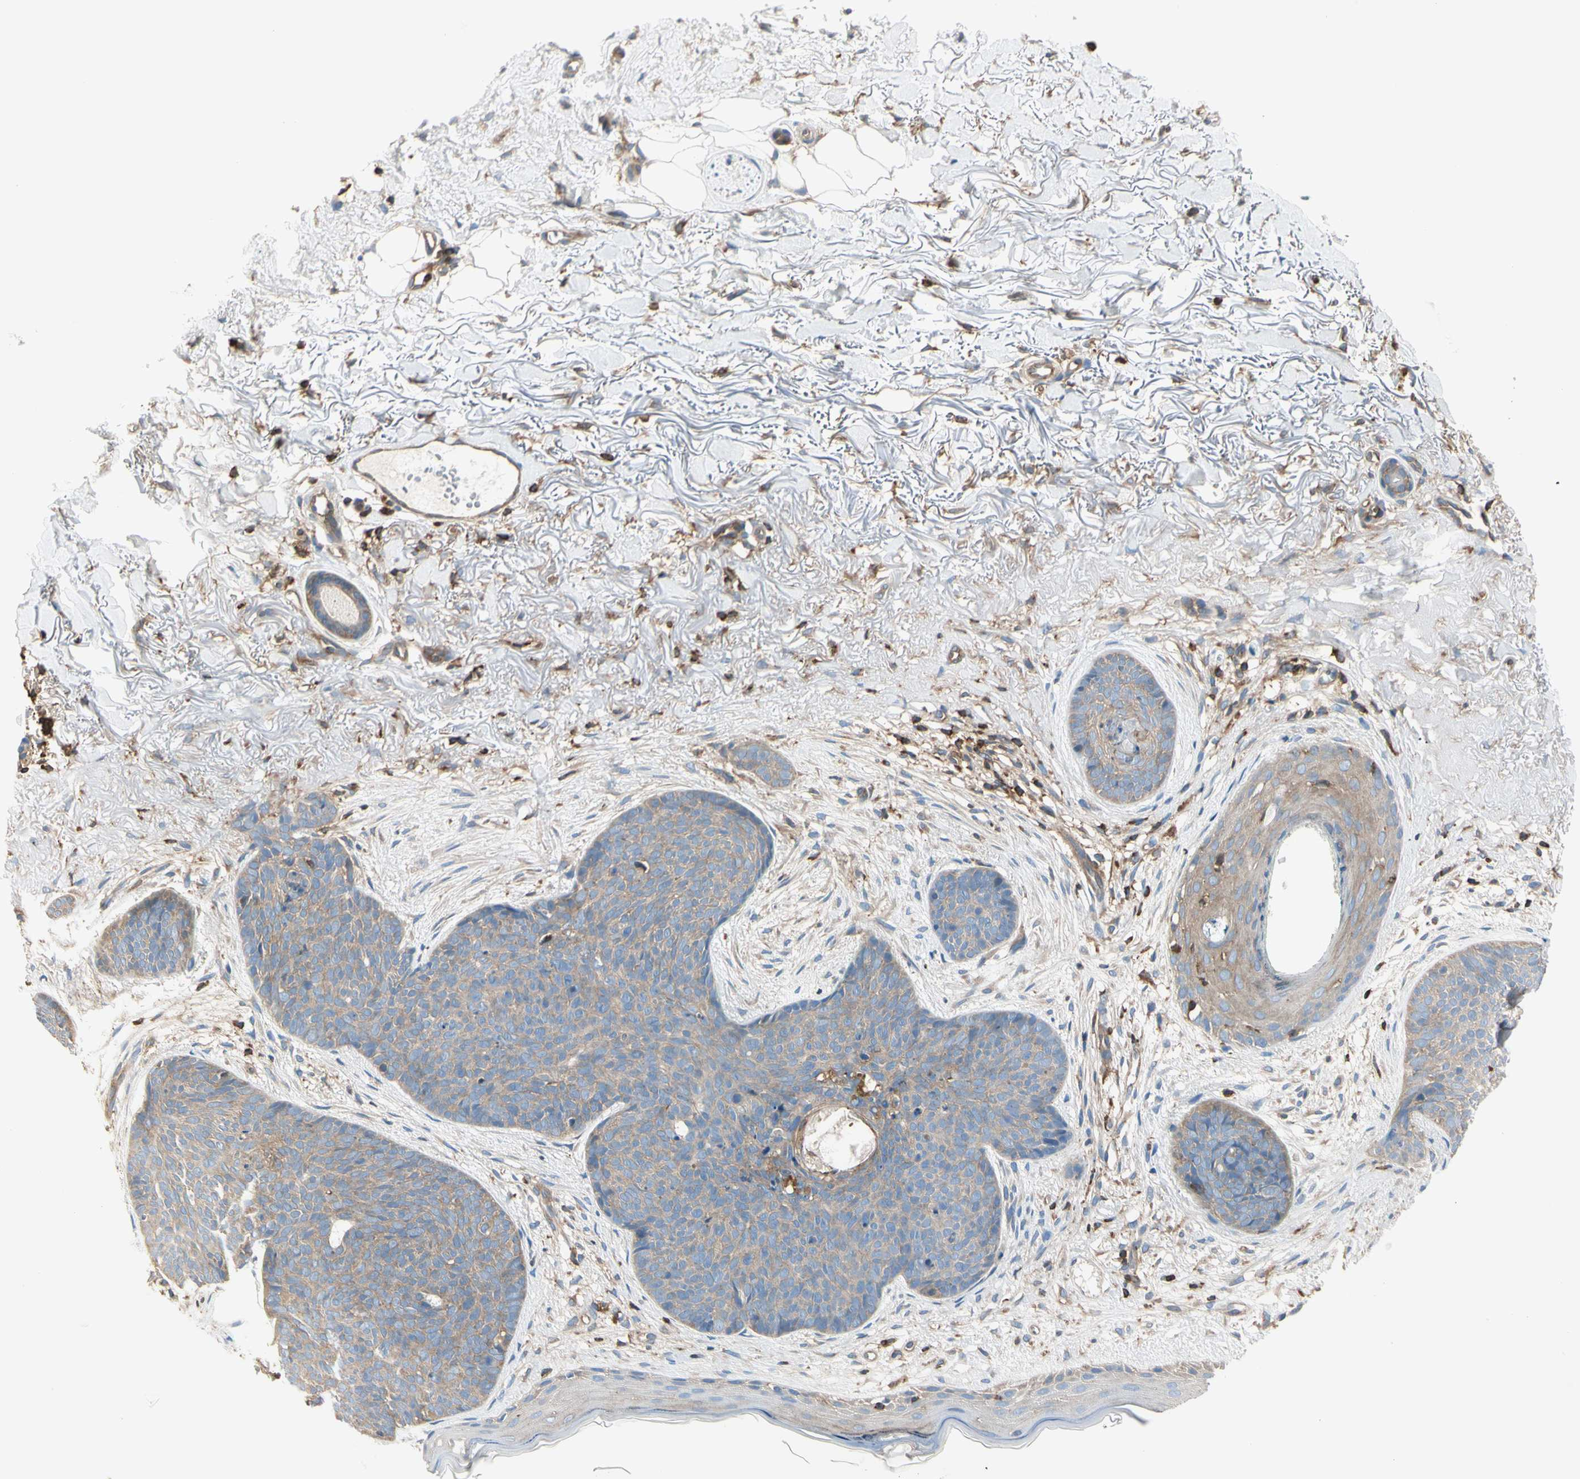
{"staining": {"intensity": "weak", "quantity": ">75%", "location": "cytoplasmic/membranous"}, "tissue": "skin cancer", "cell_type": "Tumor cells", "image_type": "cancer", "snomed": [{"axis": "morphology", "description": "Normal tissue, NOS"}, {"axis": "morphology", "description": "Basal cell carcinoma"}, {"axis": "topography", "description": "Skin"}], "caption": "A micrograph of human skin cancer (basal cell carcinoma) stained for a protein shows weak cytoplasmic/membranous brown staining in tumor cells. (DAB IHC with brightfield microscopy, high magnification).", "gene": "CAPZA2", "patient": {"sex": "female", "age": 70}}